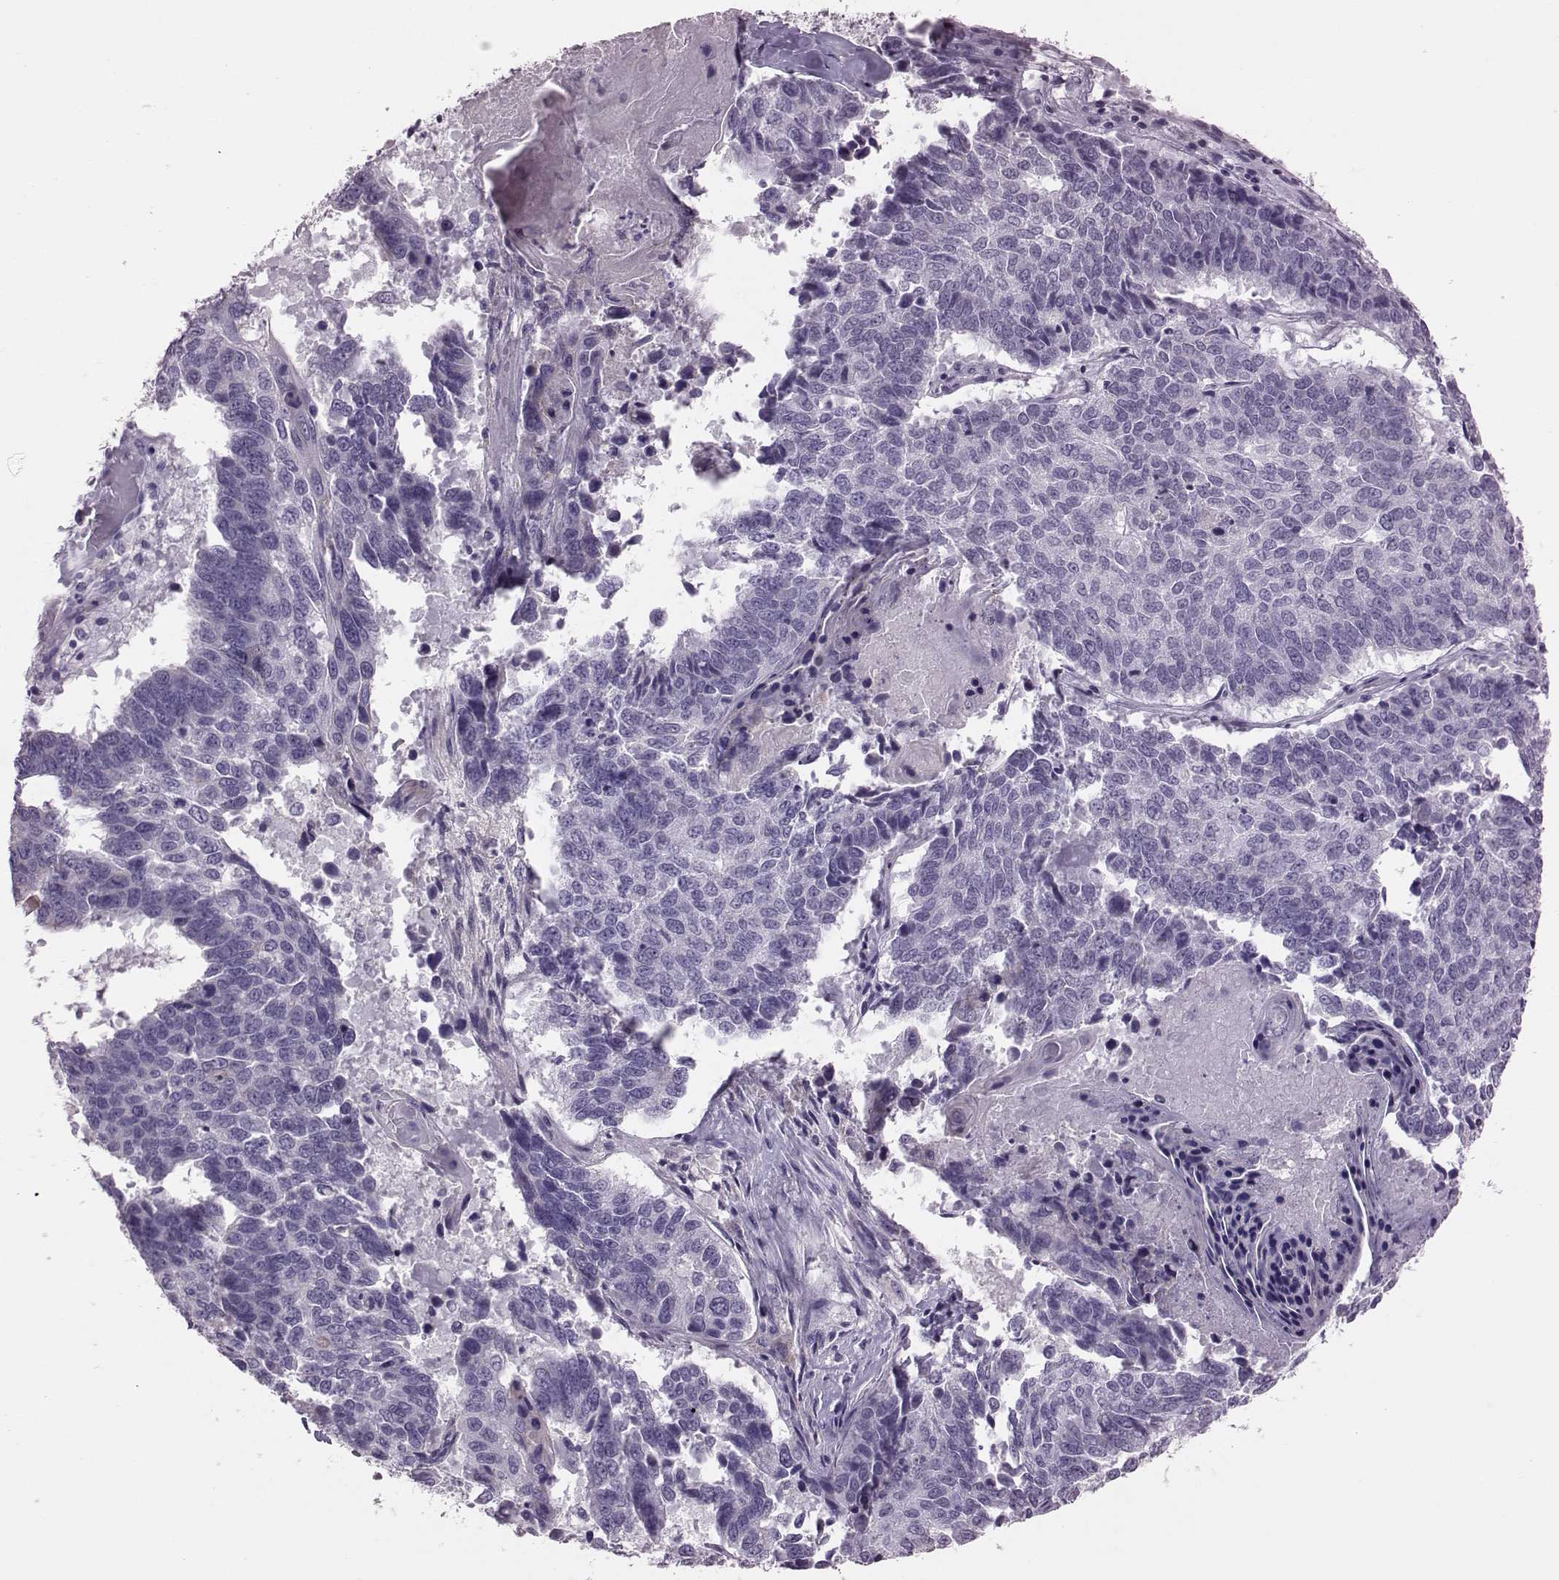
{"staining": {"intensity": "negative", "quantity": "none", "location": "none"}, "tissue": "lung cancer", "cell_type": "Tumor cells", "image_type": "cancer", "snomed": [{"axis": "morphology", "description": "Squamous cell carcinoma, NOS"}, {"axis": "topography", "description": "Lung"}], "caption": "The histopathology image displays no significant staining in tumor cells of lung cancer (squamous cell carcinoma).", "gene": "DNAAF1", "patient": {"sex": "male", "age": 73}}